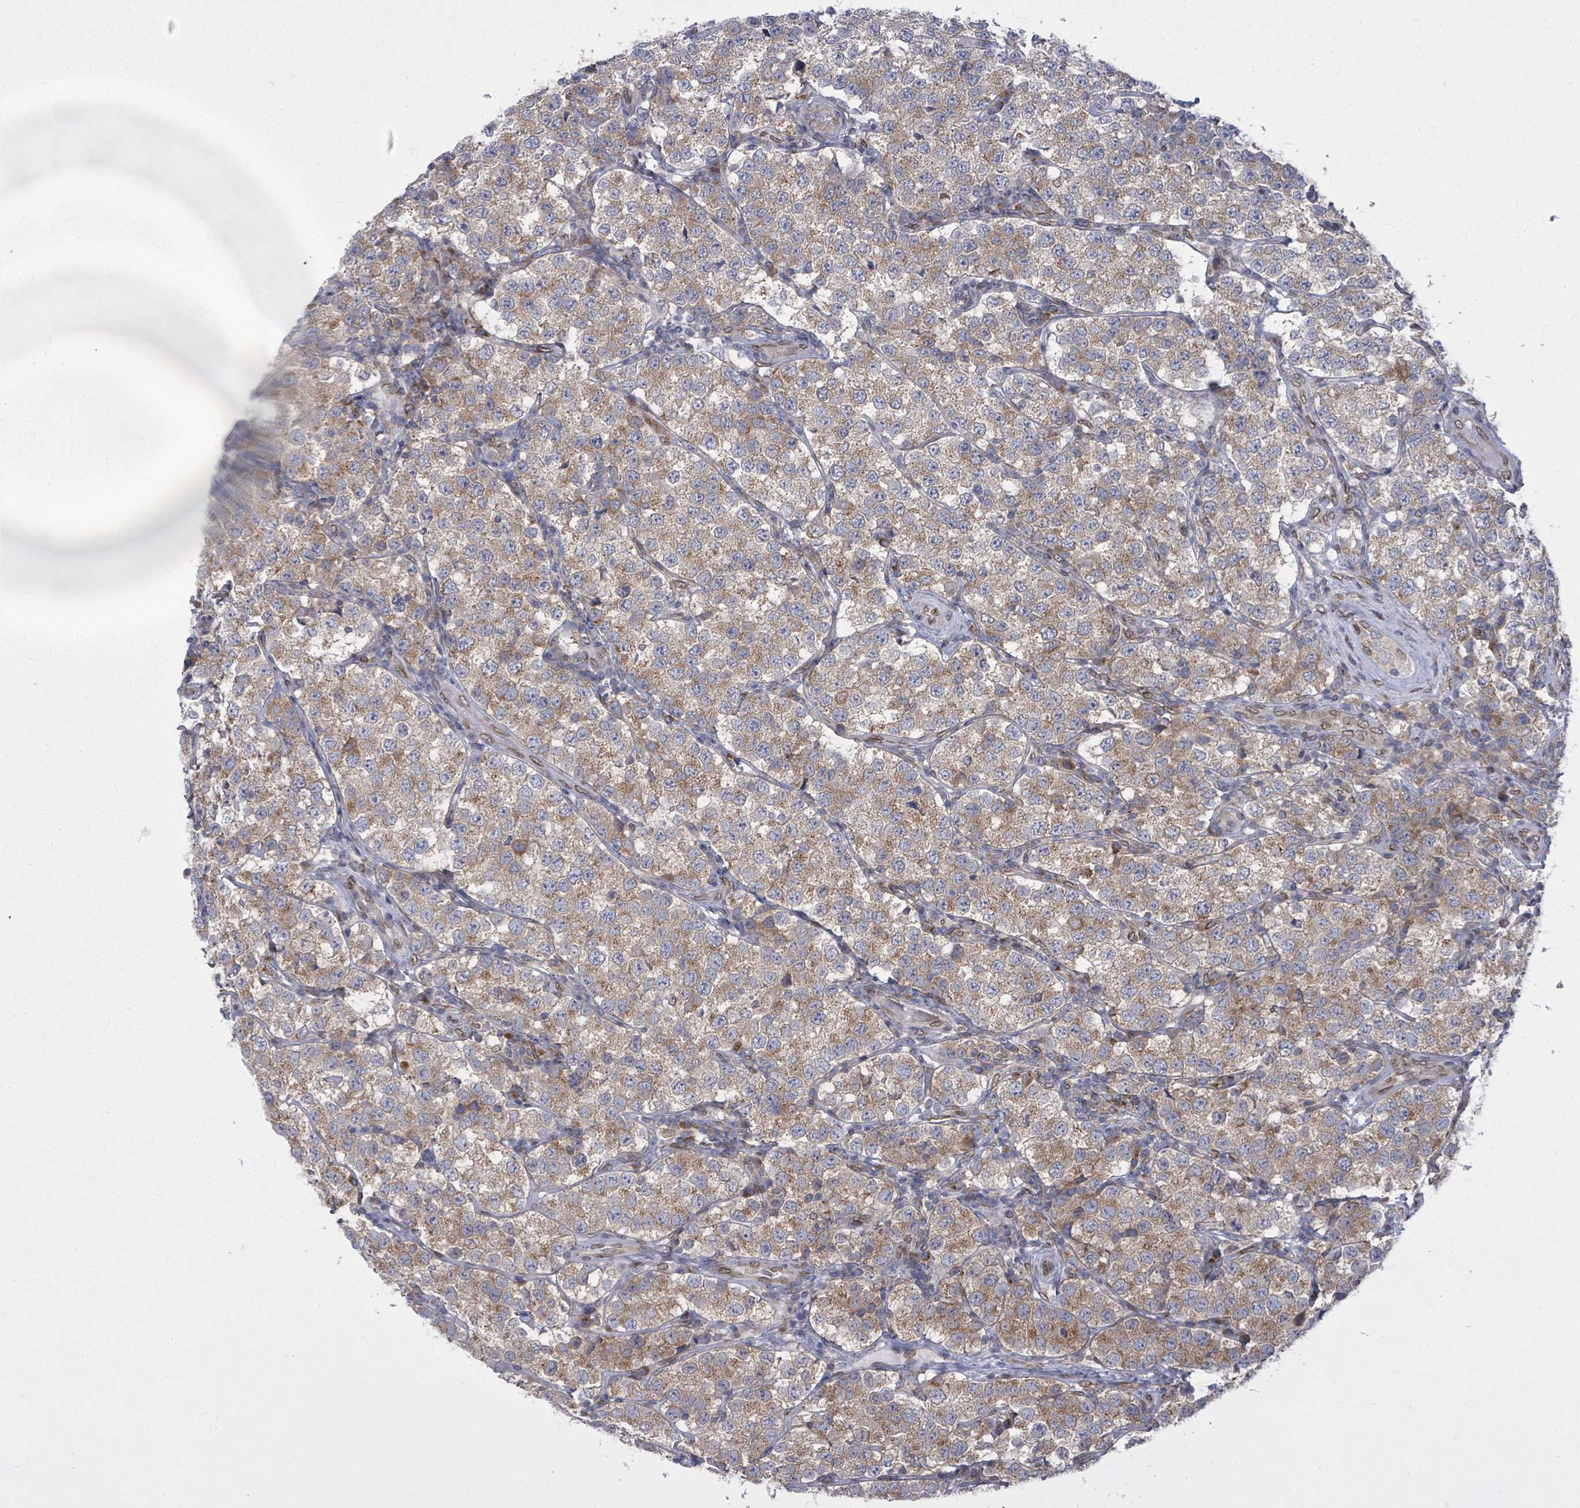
{"staining": {"intensity": "moderate", "quantity": ">75%", "location": "cytoplasmic/membranous"}, "tissue": "testis cancer", "cell_type": "Tumor cells", "image_type": "cancer", "snomed": [{"axis": "morphology", "description": "Seminoma, NOS"}, {"axis": "topography", "description": "Testis"}], "caption": "The micrograph shows a brown stain indicating the presence of a protein in the cytoplasmic/membranous of tumor cells in testis cancer (seminoma).", "gene": "ARFGAP1", "patient": {"sex": "male", "age": 34}}